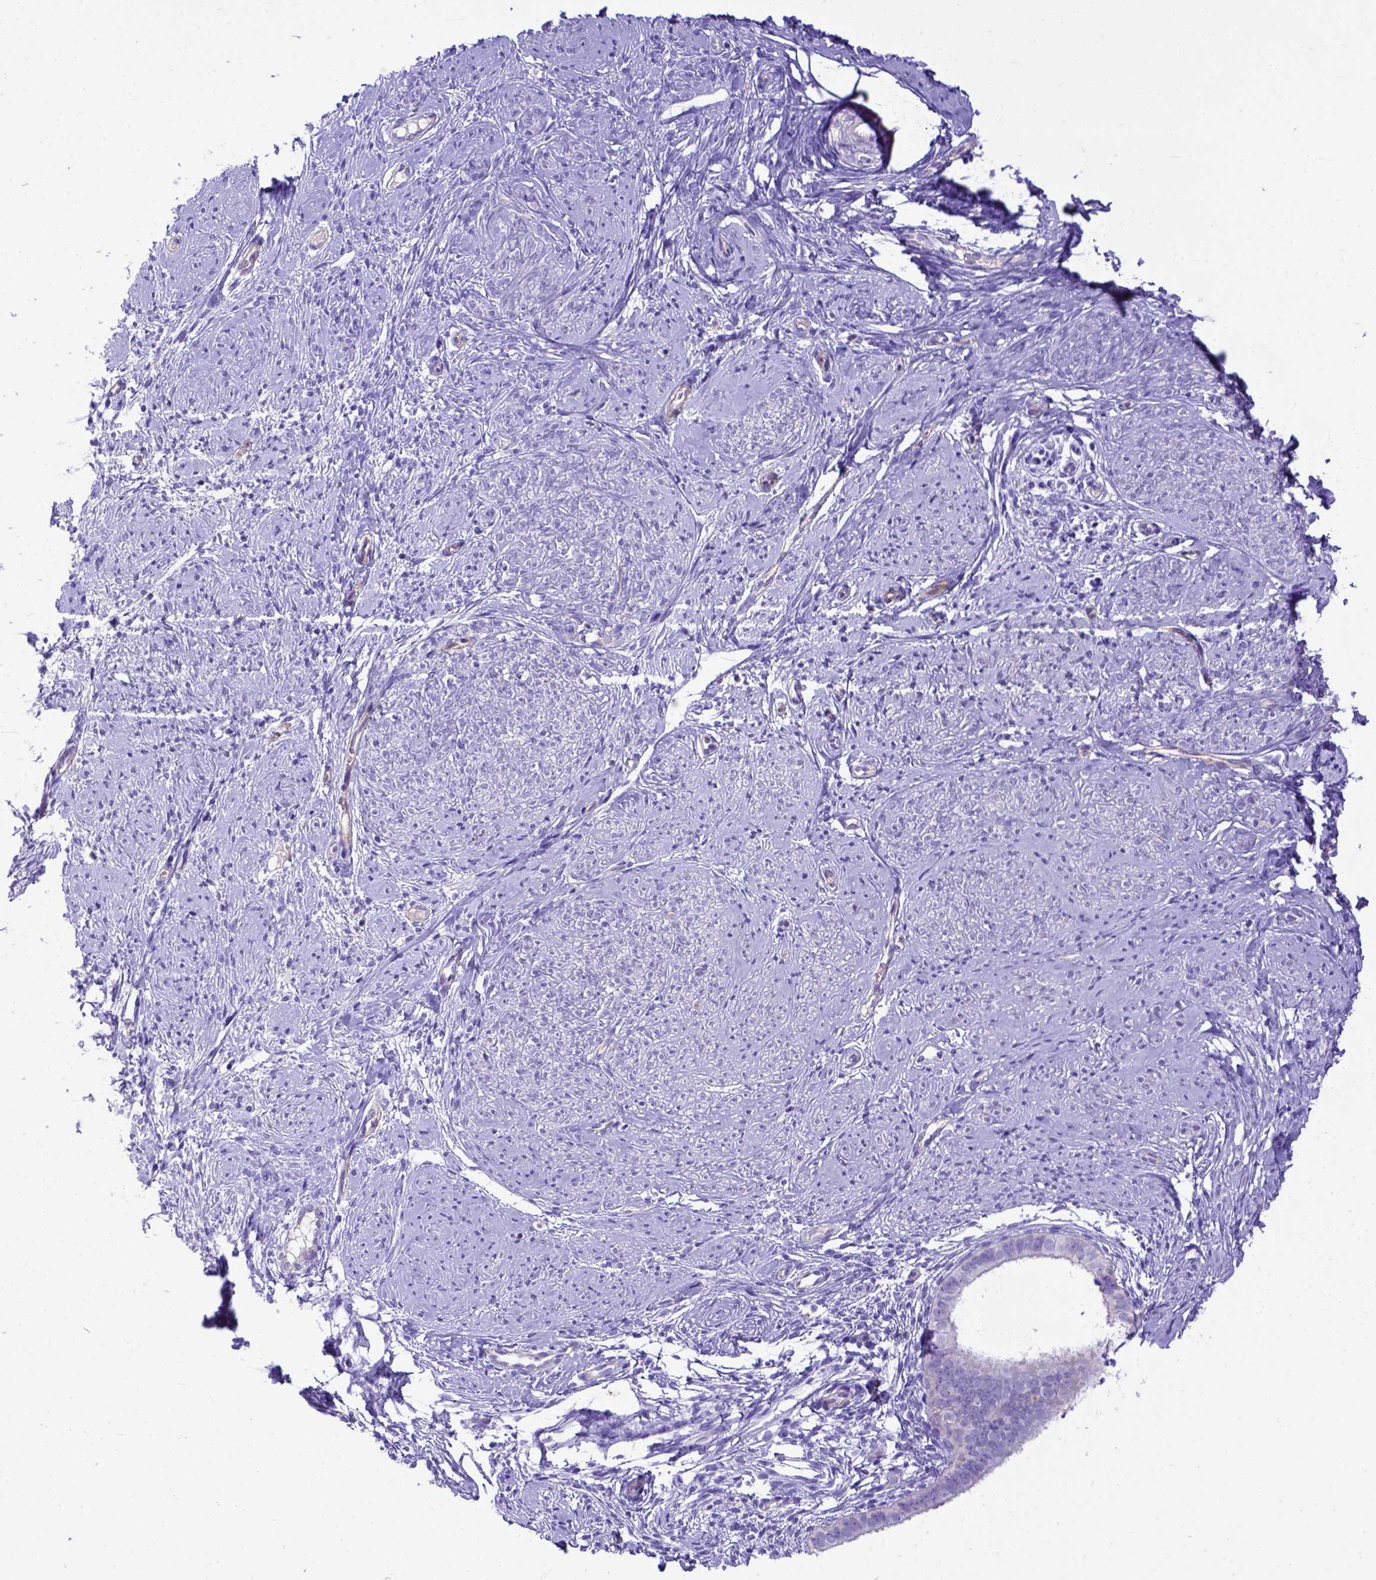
{"staining": {"intensity": "negative", "quantity": "none", "location": "none"}, "tissue": "smooth muscle", "cell_type": "Smooth muscle cells", "image_type": "normal", "snomed": [{"axis": "morphology", "description": "Normal tissue, NOS"}, {"axis": "topography", "description": "Smooth muscle"}], "caption": "Protein analysis of unremarkable smooth muscle displays no significant expression in smooth muscle cells. The staining is performed using DAB brown chromogen with nuclei counter-stained in using hematoxylin.", "gene": "LRRC18", "patient": {"sex": "female", "age": 48}}